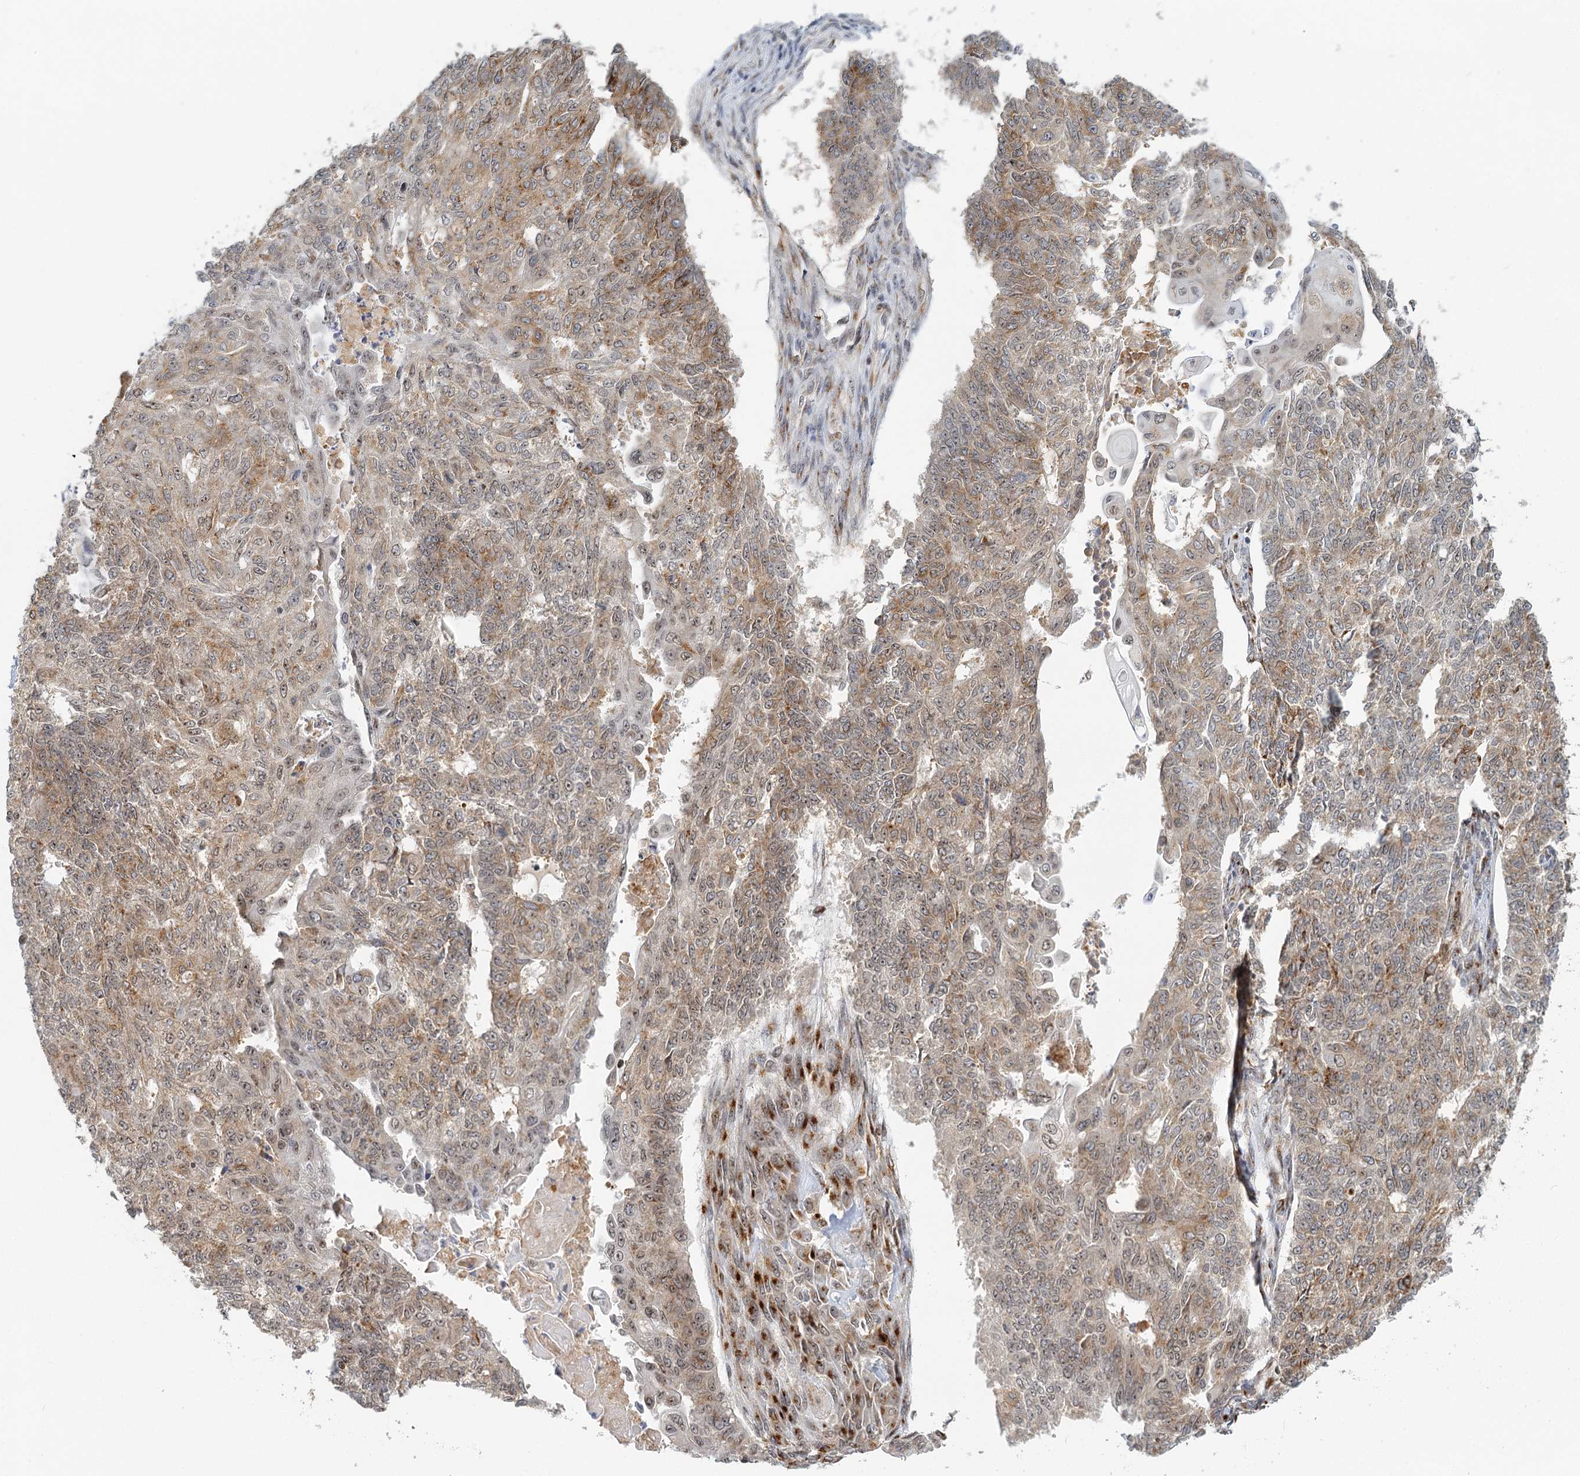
{"staining": {"intensity": "moderate", "quantity": ">75%", "location": "cytoplasmic/membranous"}, "tissue": "endometrial cancer", "cell_type": "Tumor cells", "image_type": "cancer", "snomed": [{"axis": "morphology", "description": "Adenocarcinoma, NOS"}, {"axis": "topography", "description": "Endometrium"}], "caption": "Human adenocarcinoma (endometrial) stained with a brown dye exhibits moderate cytoplasmic/membranous positive expression in about >75% of tumor cells.", "gene": "TREX1", "patient": {"sex": "female", "age": 32}}